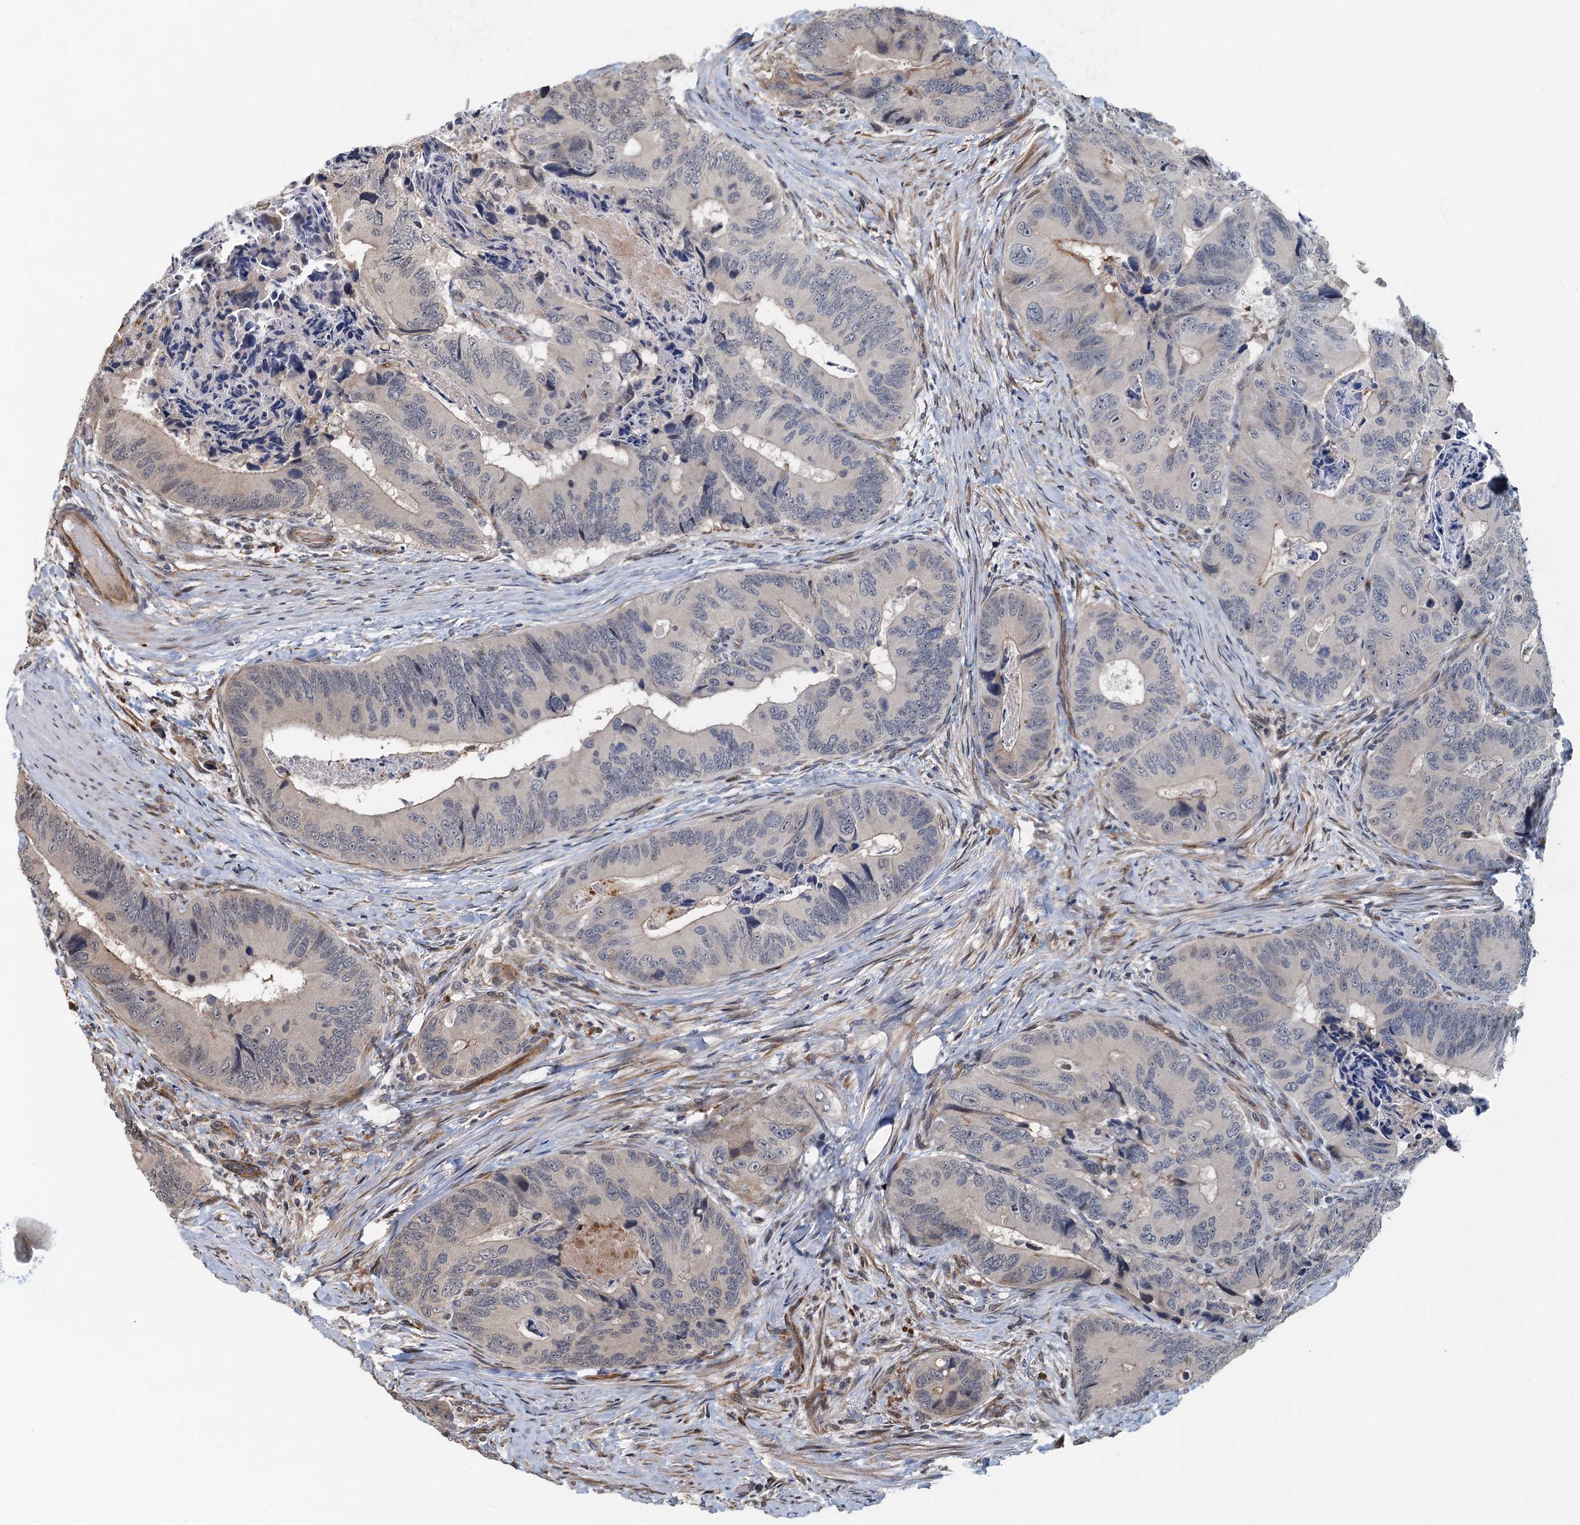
{"staining": {"intensity": "weak", "quantity": "<25%", "location": "cytoplasmic/membranous"}, "tissue": "colorectal cancer", "cell_type": "Tumor cells", "image_type": "cancer", "snomed": [{"axis": "morphology", "description": "Adenocarcinoma, NOS"}, {"axis": "topography", "description": "Colon"}], "caption": "The photomicrograph displays no staining of tumor cells in adenocarcinoma (colorectal). Nuclei are stained in blue.", "gene": "WHAMM", "patient": {"sex": "male", "age": 84}}